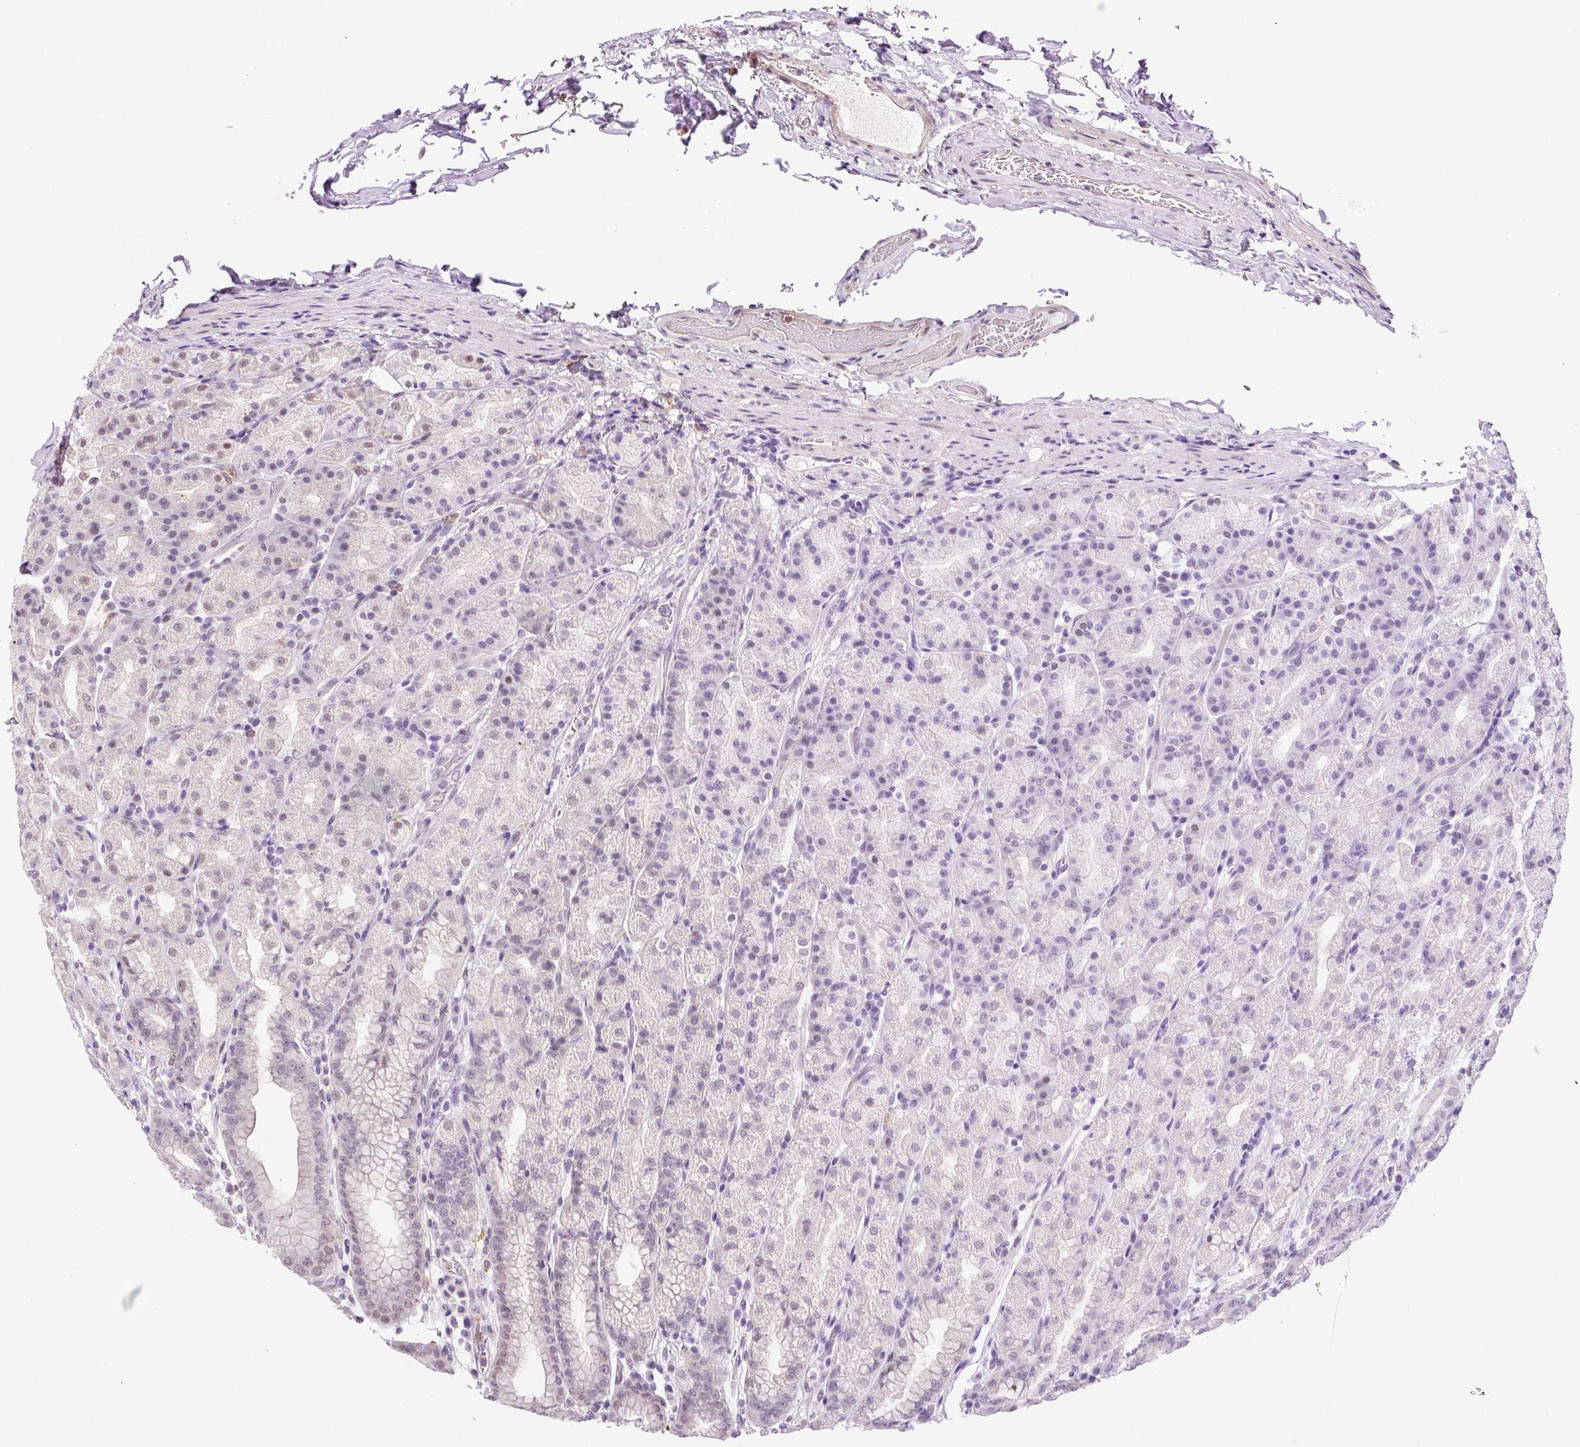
{"staining": {"intensity": "weak", "quantity": "<25%", "location": "nuclear"}, "tissue": "stomach", "cell_type": "Glandular cells", "image_type": "normal", "snomed": [{"axis": "morphology", "description": "Normal tissue, NOS"}, {"axis": "topography", "description": "Stomach, upper"}, {"axis": "topography", "description": "Stomach"}], "caption": "The photomicrograph shows no significant positivity in glandular cells of stomach.", "gene": "LY86", "patient": {"sex": "male", "age": 68}}